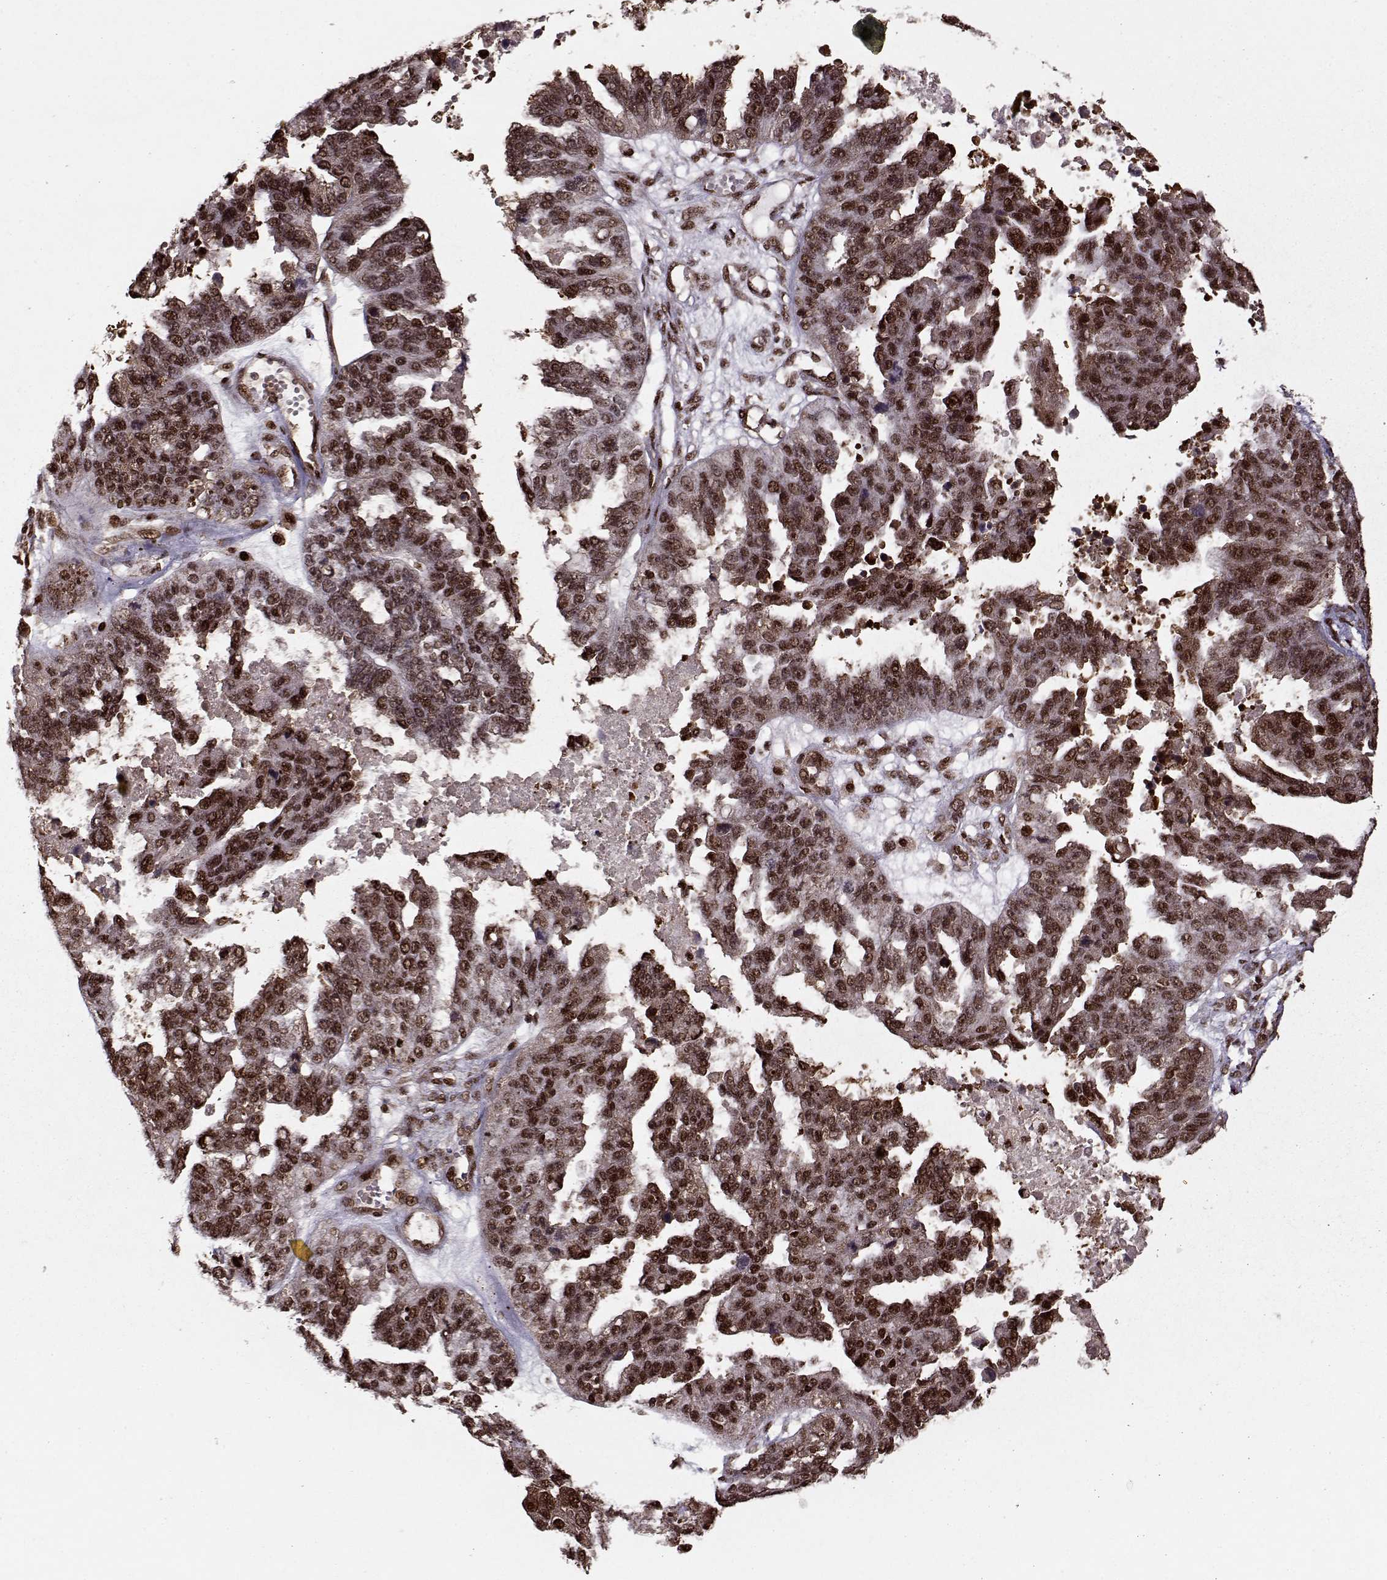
{"staining": {"intensity": "strong", "quantity": ">75%", "location": "nuclear"}, "tissue": "ovarian cancer", "cell_type": "Tumor cells", "image_type": "cancer", "snomed": [{"axis": "morphology", "description": "Cystadenocarcinoma, serous, NOS"}, {"axis": "topography", "description": "Ovary"}], "caption": "DAB (3,3'-diaminobenzidine) immunohistochemical staining of serous cystadenocarcinoma (ovarian) demonstrates strong nuclear protein positivity in approximately >75% of tumor cells.", "gene": "PSMA7", "patient": {"sex": "female", "age": 58}}